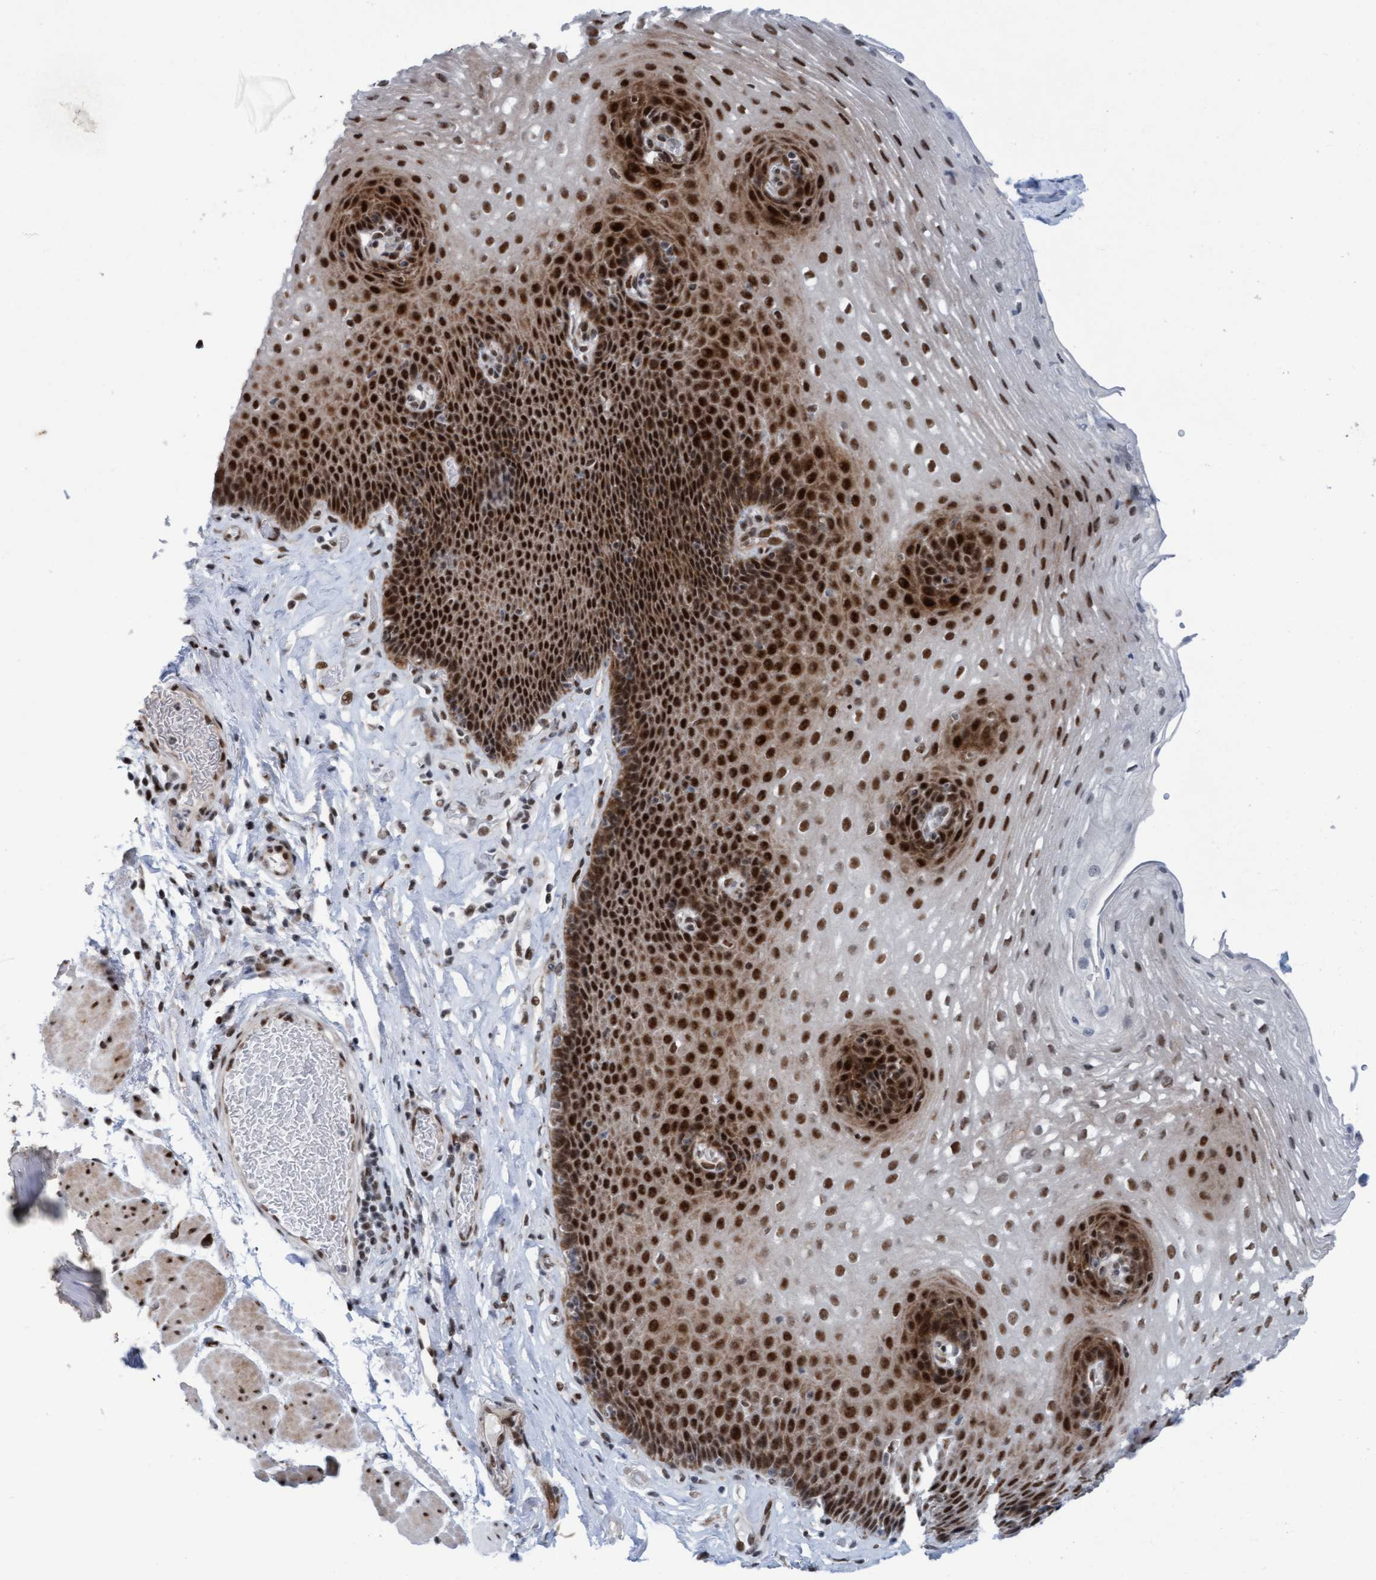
{"staining": {"intensity": "strong", "quantity": ">75%", "location": "nuclear"}, "tissue": "esophagus", "cell_type": "Squamous epithelial cells", "image_type": "normal", "snomed": [{"axis": "morphology", "description": "Normal tissue, NOS"}, {"axis": "topography", "description": "Esophagus"}], "caption": "Immunohistochemistry image of unremarkable human esophagus stained for a protein (brown), which reveals high levels of strong nuclear expression in about >75% of squamous epithelial cells.", "gene": "CWC27", "patient": {"sex": "female", "age": 66}}